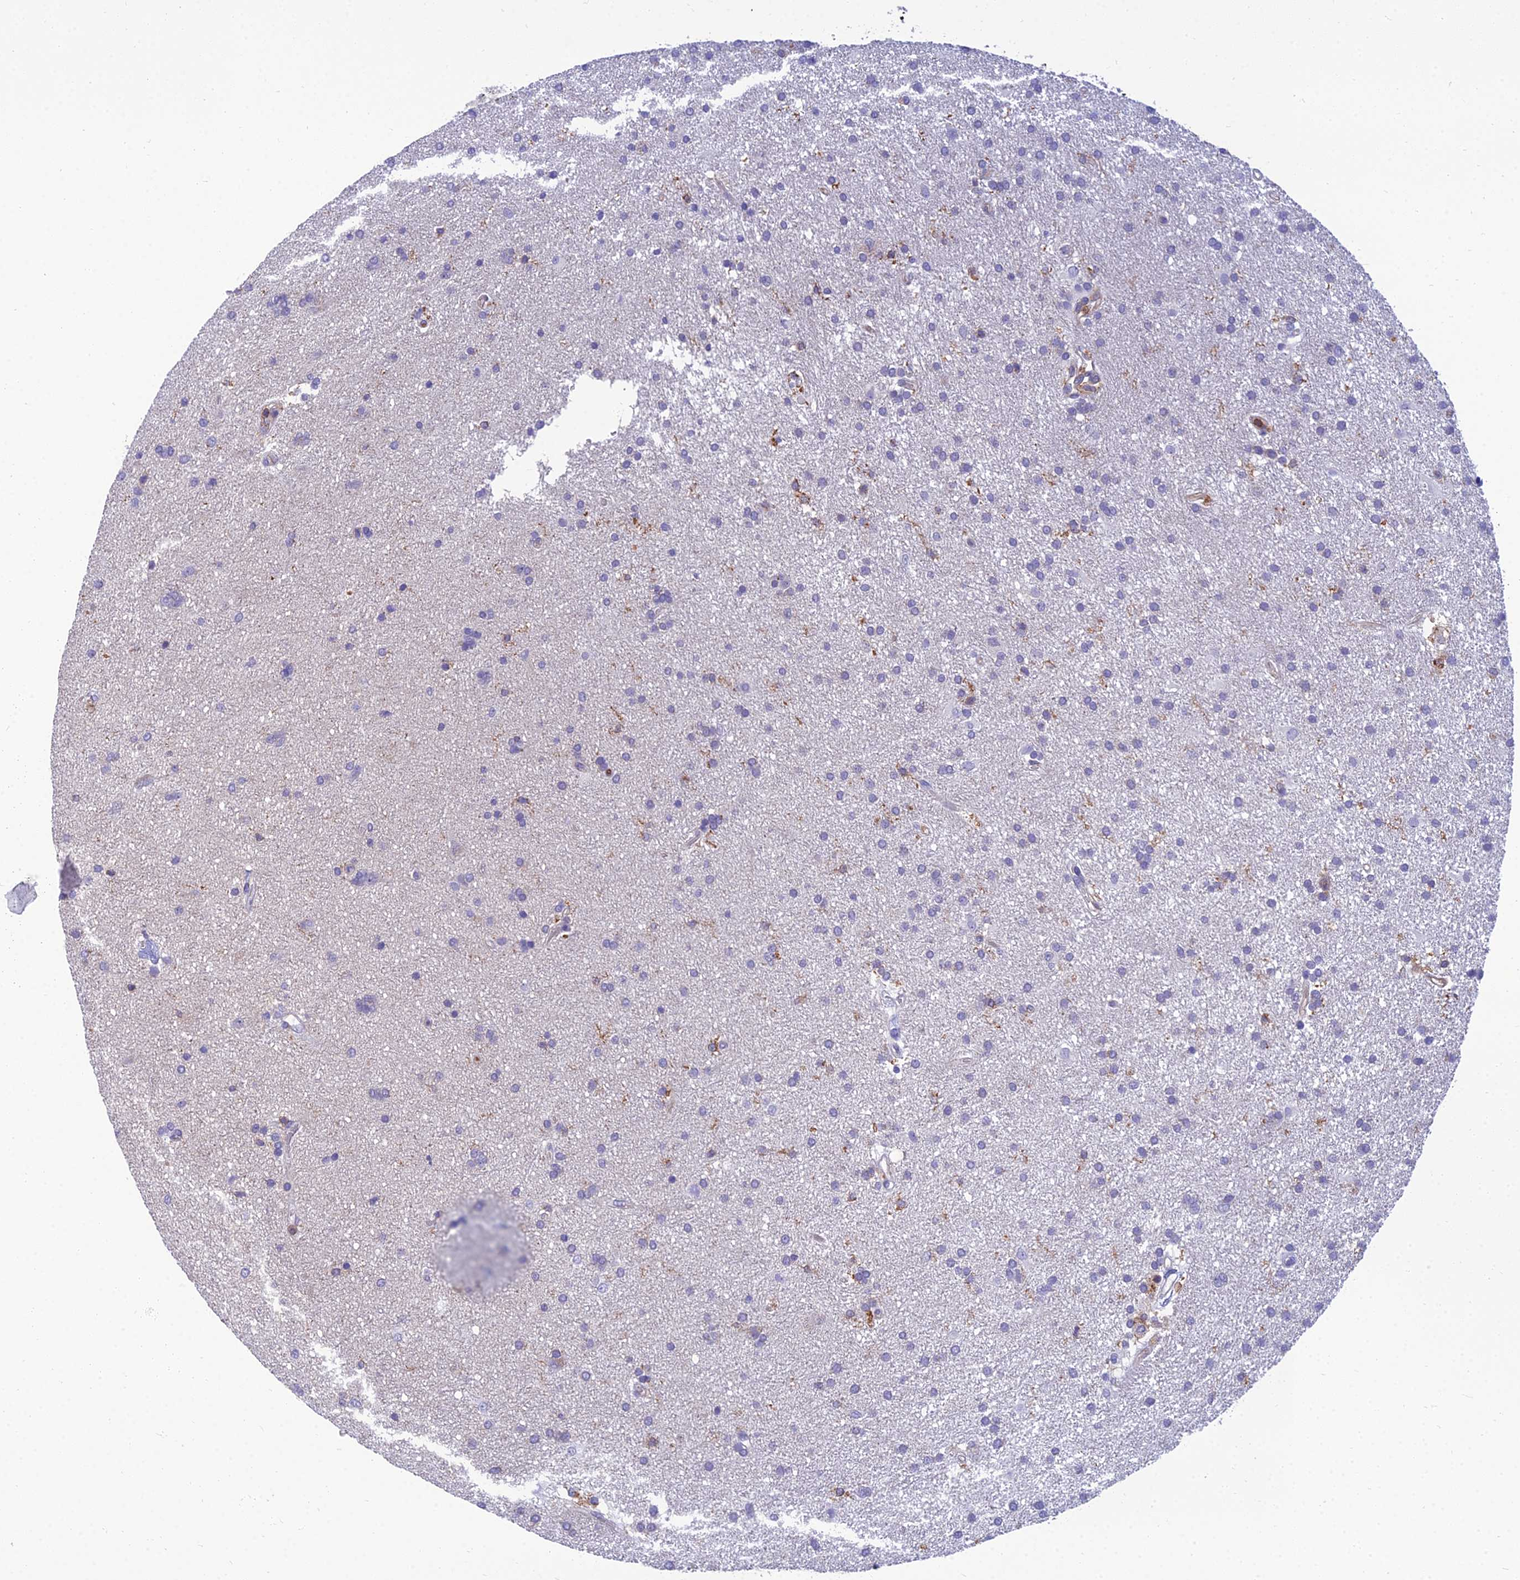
{"staining": {"intensity": "negative", "quantity": "none", "location": "none"}, "tissue": "glioma", "cell_type": "Tumor cells", "image_type": "cancer", "snomed": [{"axis": "morphology", "description": "Glioma, malignant, Low grade"}, {"axis": "topography", "description": "Brain"}], "caption": "DAB (3,3'-diaminobenzidine) immunohistochemical staining of human malignant glioma (low-grade) demonstrates no significant expression in tumor cells.", "gene": "PPP1R18", "patient": {"sex": "male", "age": 66}}